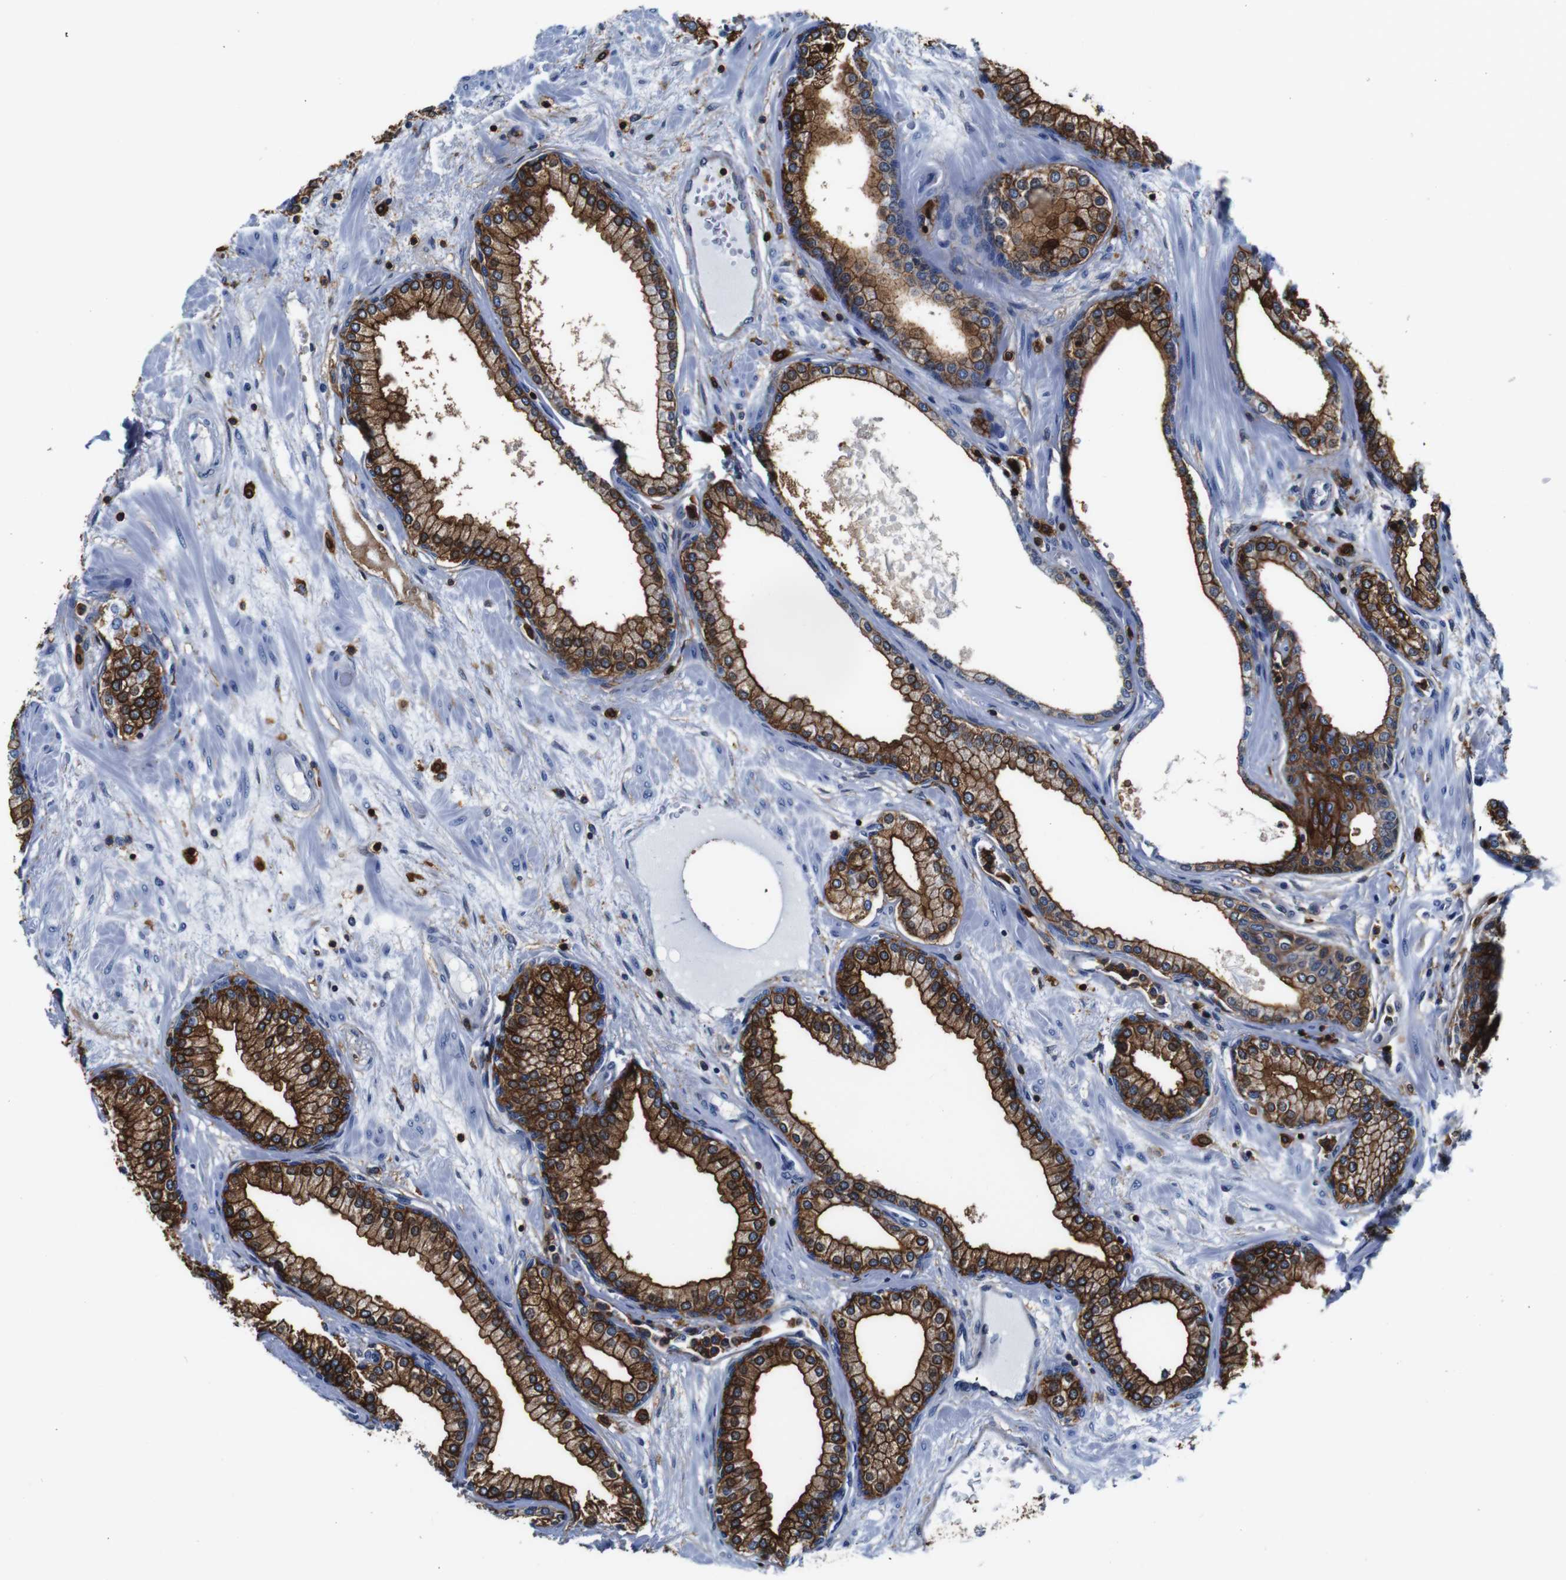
{"staining": {"intensity": "strong", "quantity": ">75%", "location": "cytoplasmic/membranous"}, "tissue": "prostate", "cell_type": "Glandular cells", "image_type": "normal", "snomed": [{"axis": "morphology", "description": "Normal tissue, NOS"}, {"axis": "morphology", "description": "Urothelial carcinoma, Low grade"}, {"axis": "topography", "description": "Urinary bladder"}, {"axis": "topography", "description": "Prostate"}], "caption": "Immunohistochemical staining of benign prostate demonstrates strong cytoplasmic/membranous protein staining in approximately >75% of glandular cells.", "gene": "ANXA1", "patient": {"sex": "male", "age": 60}}